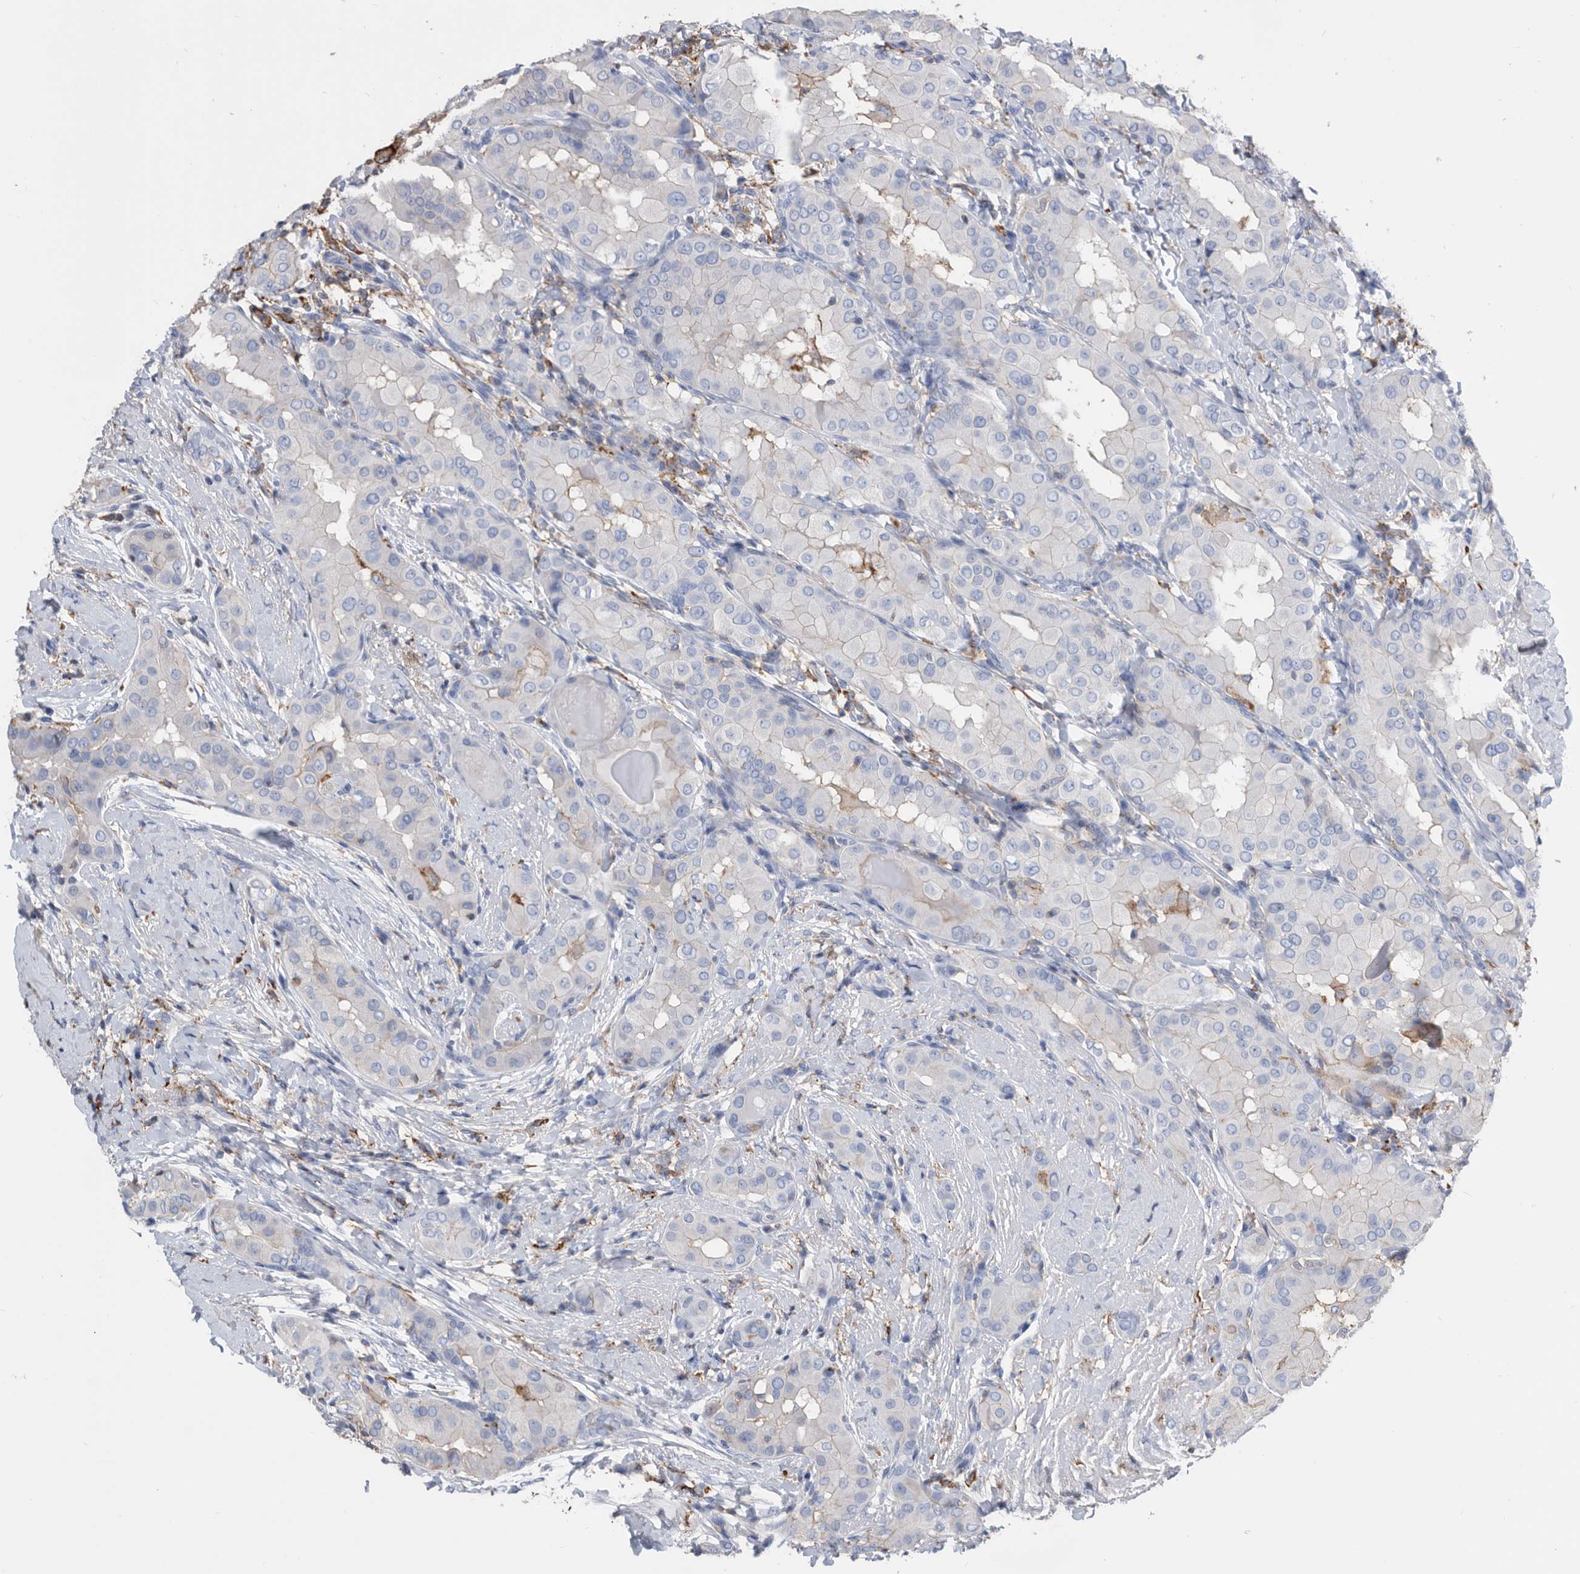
{"staining": {"intensity": "weak", "quantity": "<25%", "location": "cytoplasmic/membranous"}, "tissue": "thyroid cancer", "cell_type": "Tumor cells", "image_type": "cancer", "snomed": [{"axis": "morphology", "description": "Papillary adenocarcinoma, NOS"}, {"axis": "topography", "description": "Thyroid gland"}], "caption": "This is an immunohistochemistry (IHC) photomicrograph of thyroid cancer. There is no staining in tumor cells.", "gene": "MS4A4A", "patient": {"sex": "male", "age": 33}}